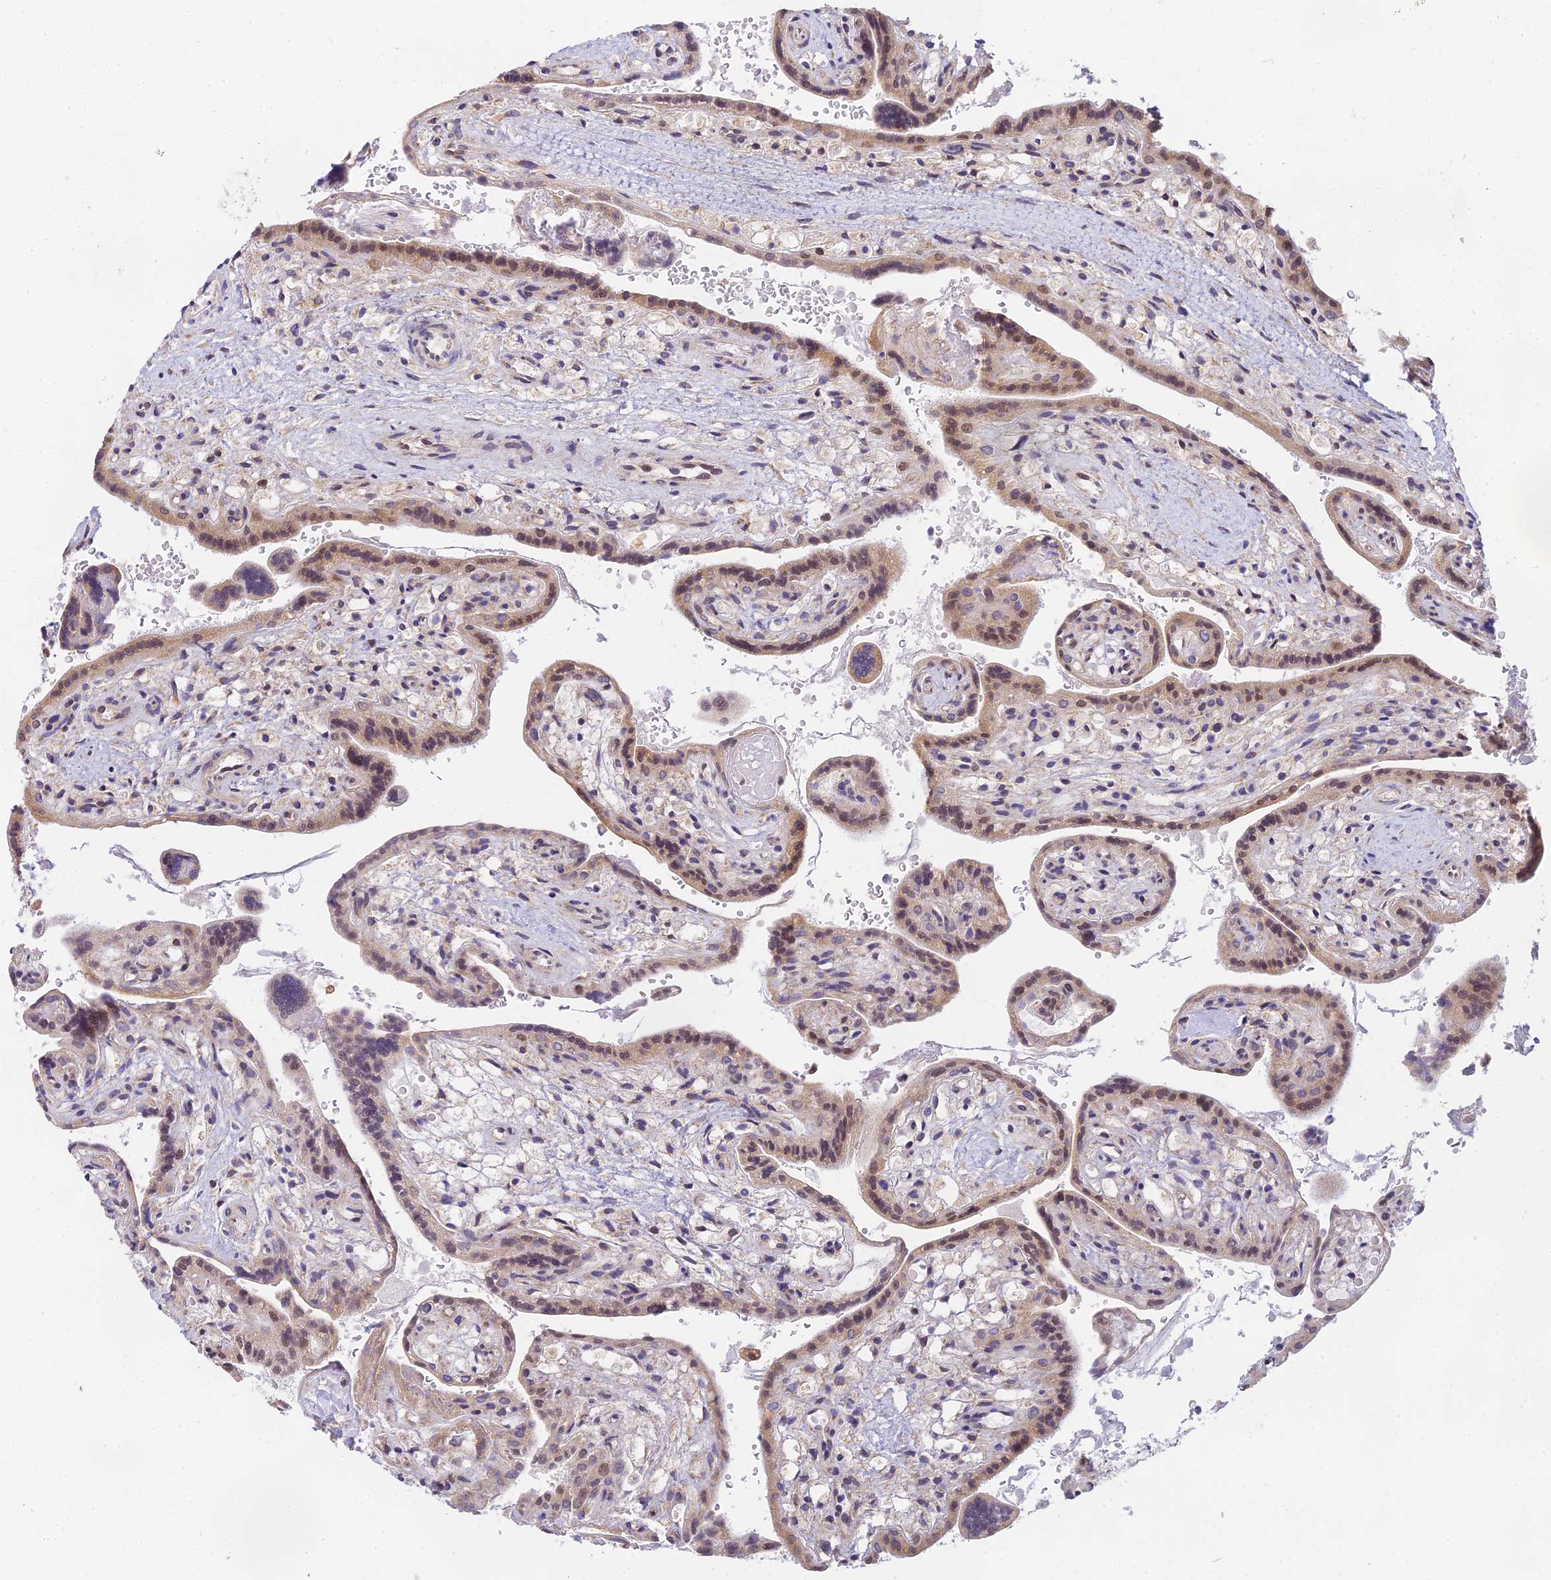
{"staining": {"intensity": "moderate", "quantity": ">75%", "location": "nuclear"}, "tissue": "placenta", "cell_type": "Trophoblastic cells", "image_type": "normal", "snomed": [{"axis": "morphology", "description": "Normal tissue, NOS"}, {"axis": "topography", "description": "Placenta"}], "caption": "Moderate nuclear expression is identified in about >75% of trophoblastic cells in unremarkable placenta. (Stains: DAB (3,3'-diaminobenzidine) in brown, nuclei in blue, Microscopy: brightfield microscopy at high magnification).", "gene": "C2orf49", "patient": {"sex": "female", "age": 37}}